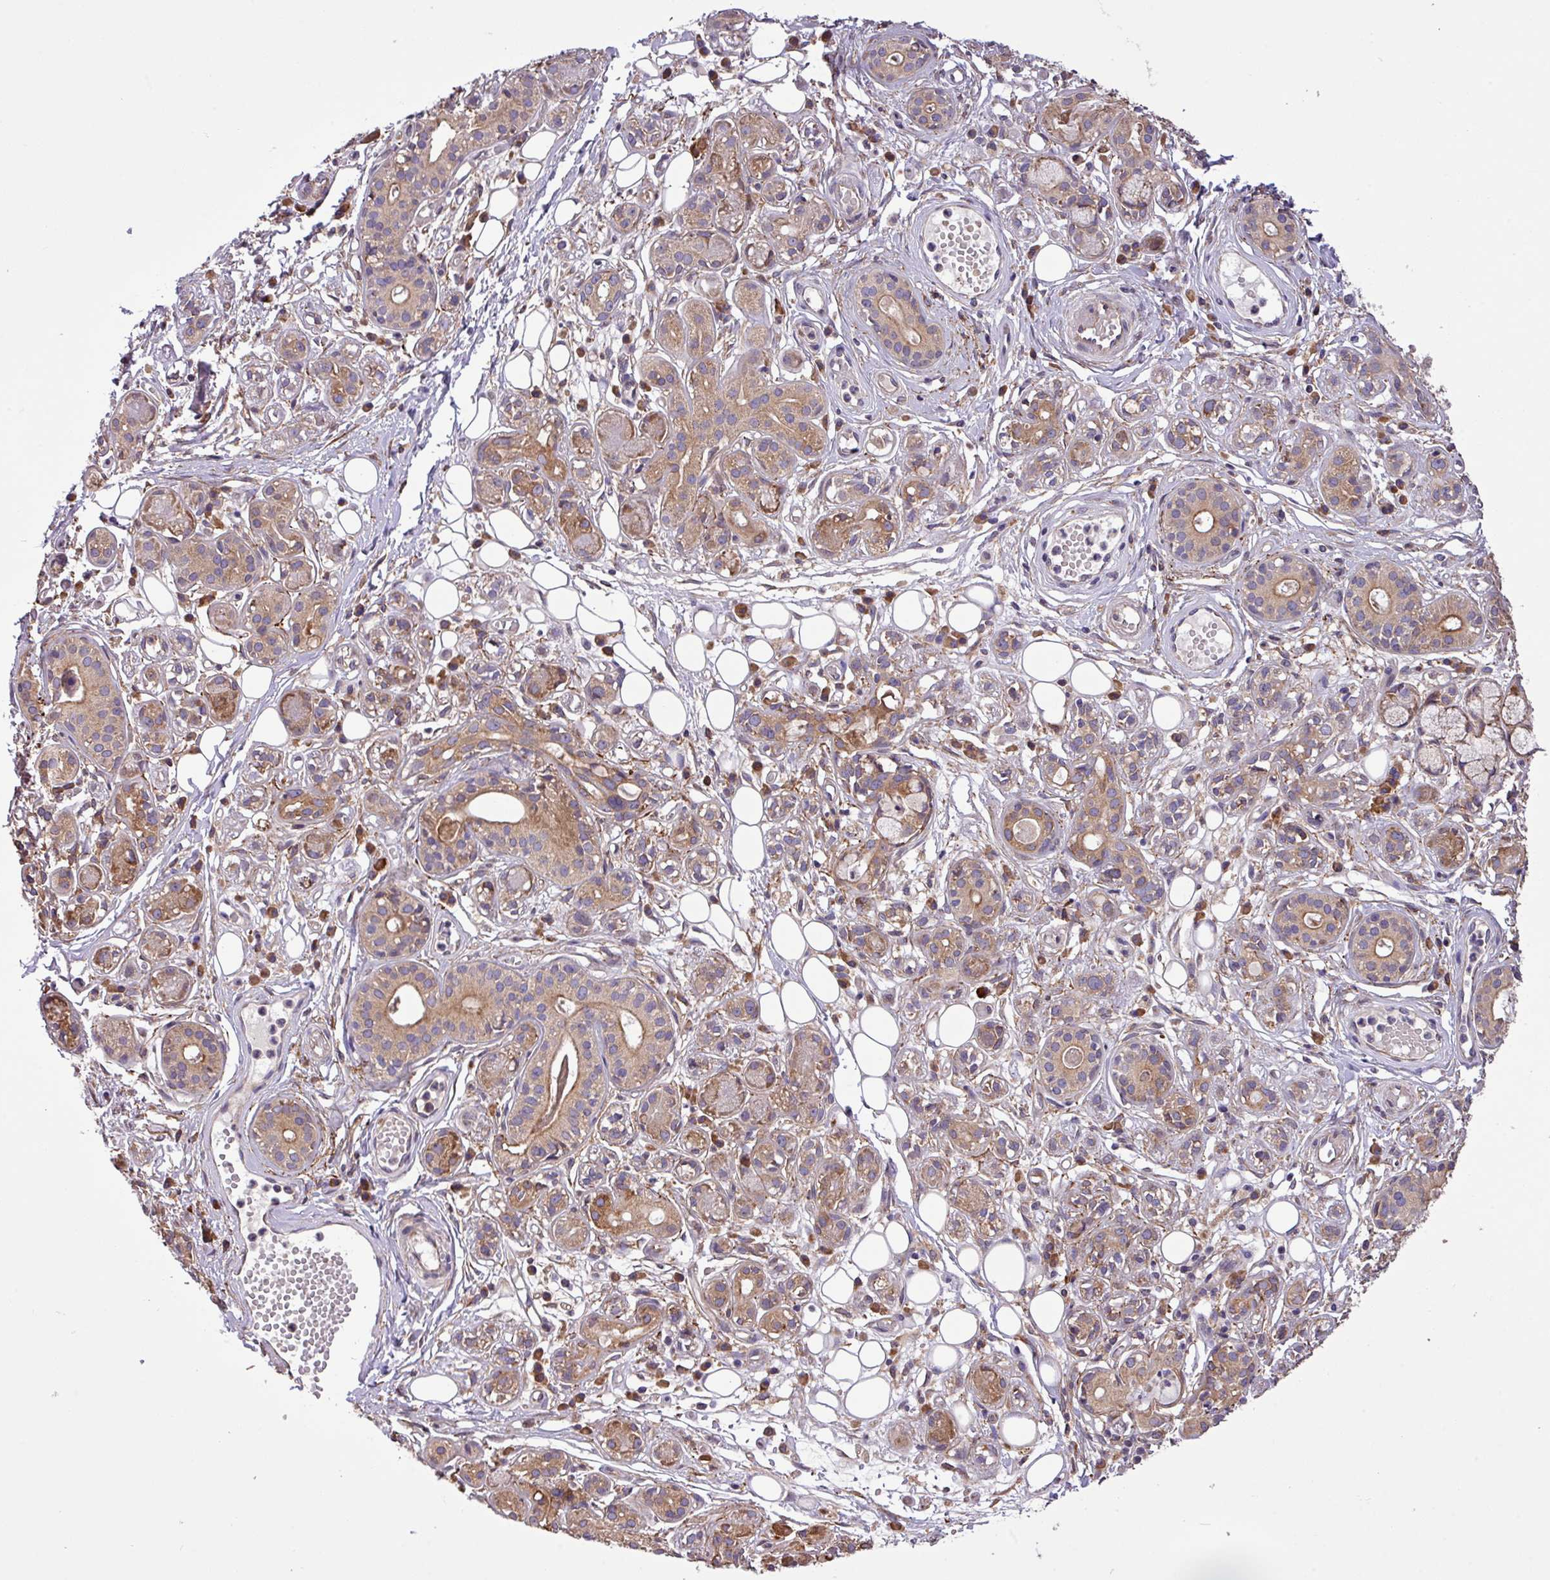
{"staining": {"intensity": "moderate", "quantity": "25%-75%", "location": "cytoplasmic/membranous"}, "tissue": "salivary gland", "cell_type": "Glandular cells", "image_type": "normal", "snomed": [{"axis": "morphology", "description": "Normal tissue, NOS"}, {"axis": "topography", "description": "Salivary gland"}], "caption": "A high-resolution image shows IHC staining of unremarkable salivary gland, which exhibits moderate cytoplasmic/membranous expression in about 25%-75% of glandular cells.", "gene": "MEGF6", "patient": {"sex": "male", "age": 54}}